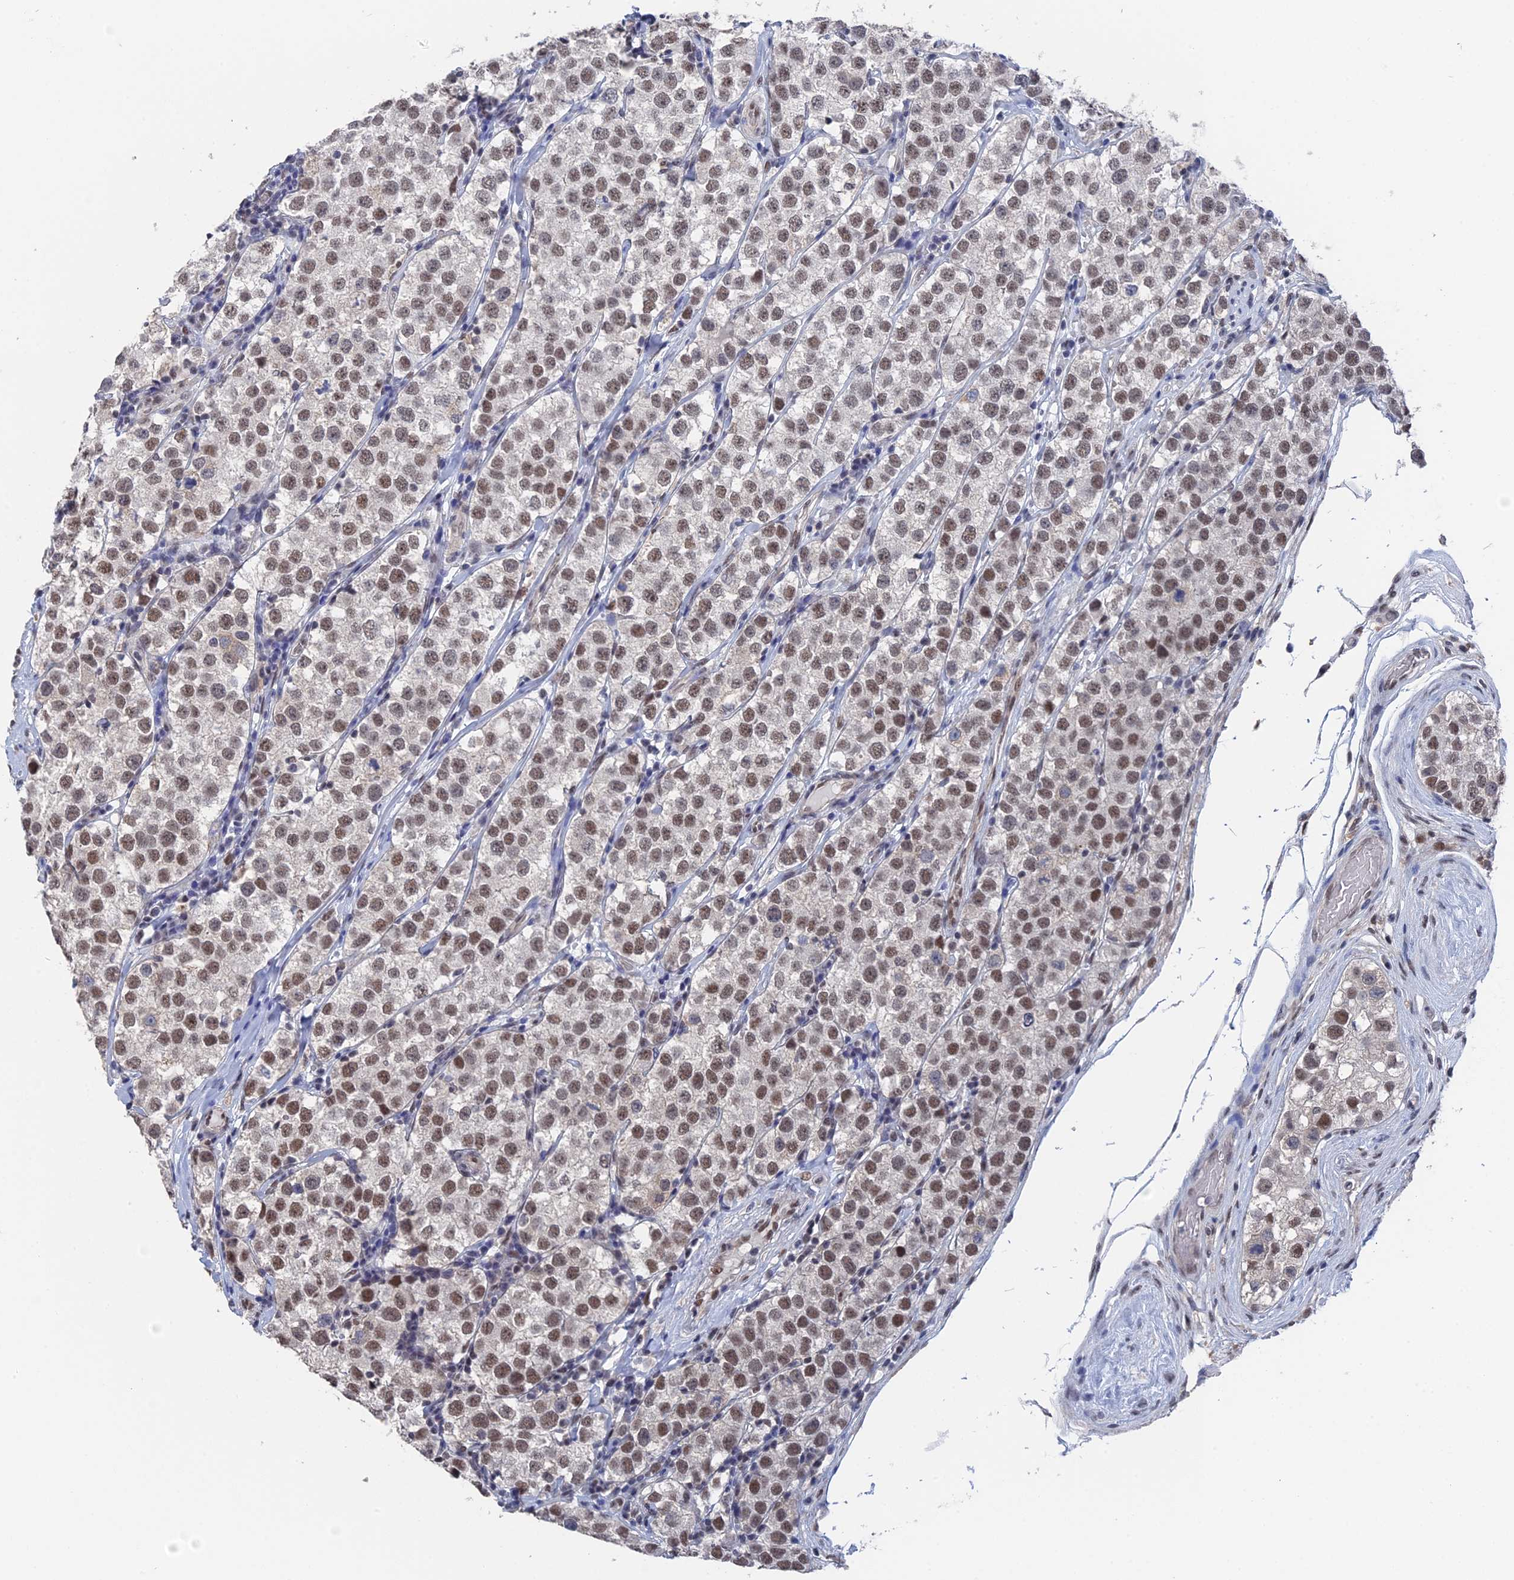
{"staining": {"intensity": "moderate", "quantity": ">75%", "location": "nuclear"}, "tissue": "testis cancer", "cell_type": "Tumor cells", "image_type": "cancer", "snomed": [{"axis": "morphology", "description": "Seminoma, NOS"}, {"axis": "topography", "description": "Testis"}], "caption": "The image exhibits staining of testis cancer, revealing moderate nuclear protein positivity (brown color) within tumor cells.", "gene": "TSSC4", "patient": {"sex": "male", "age": 34}}